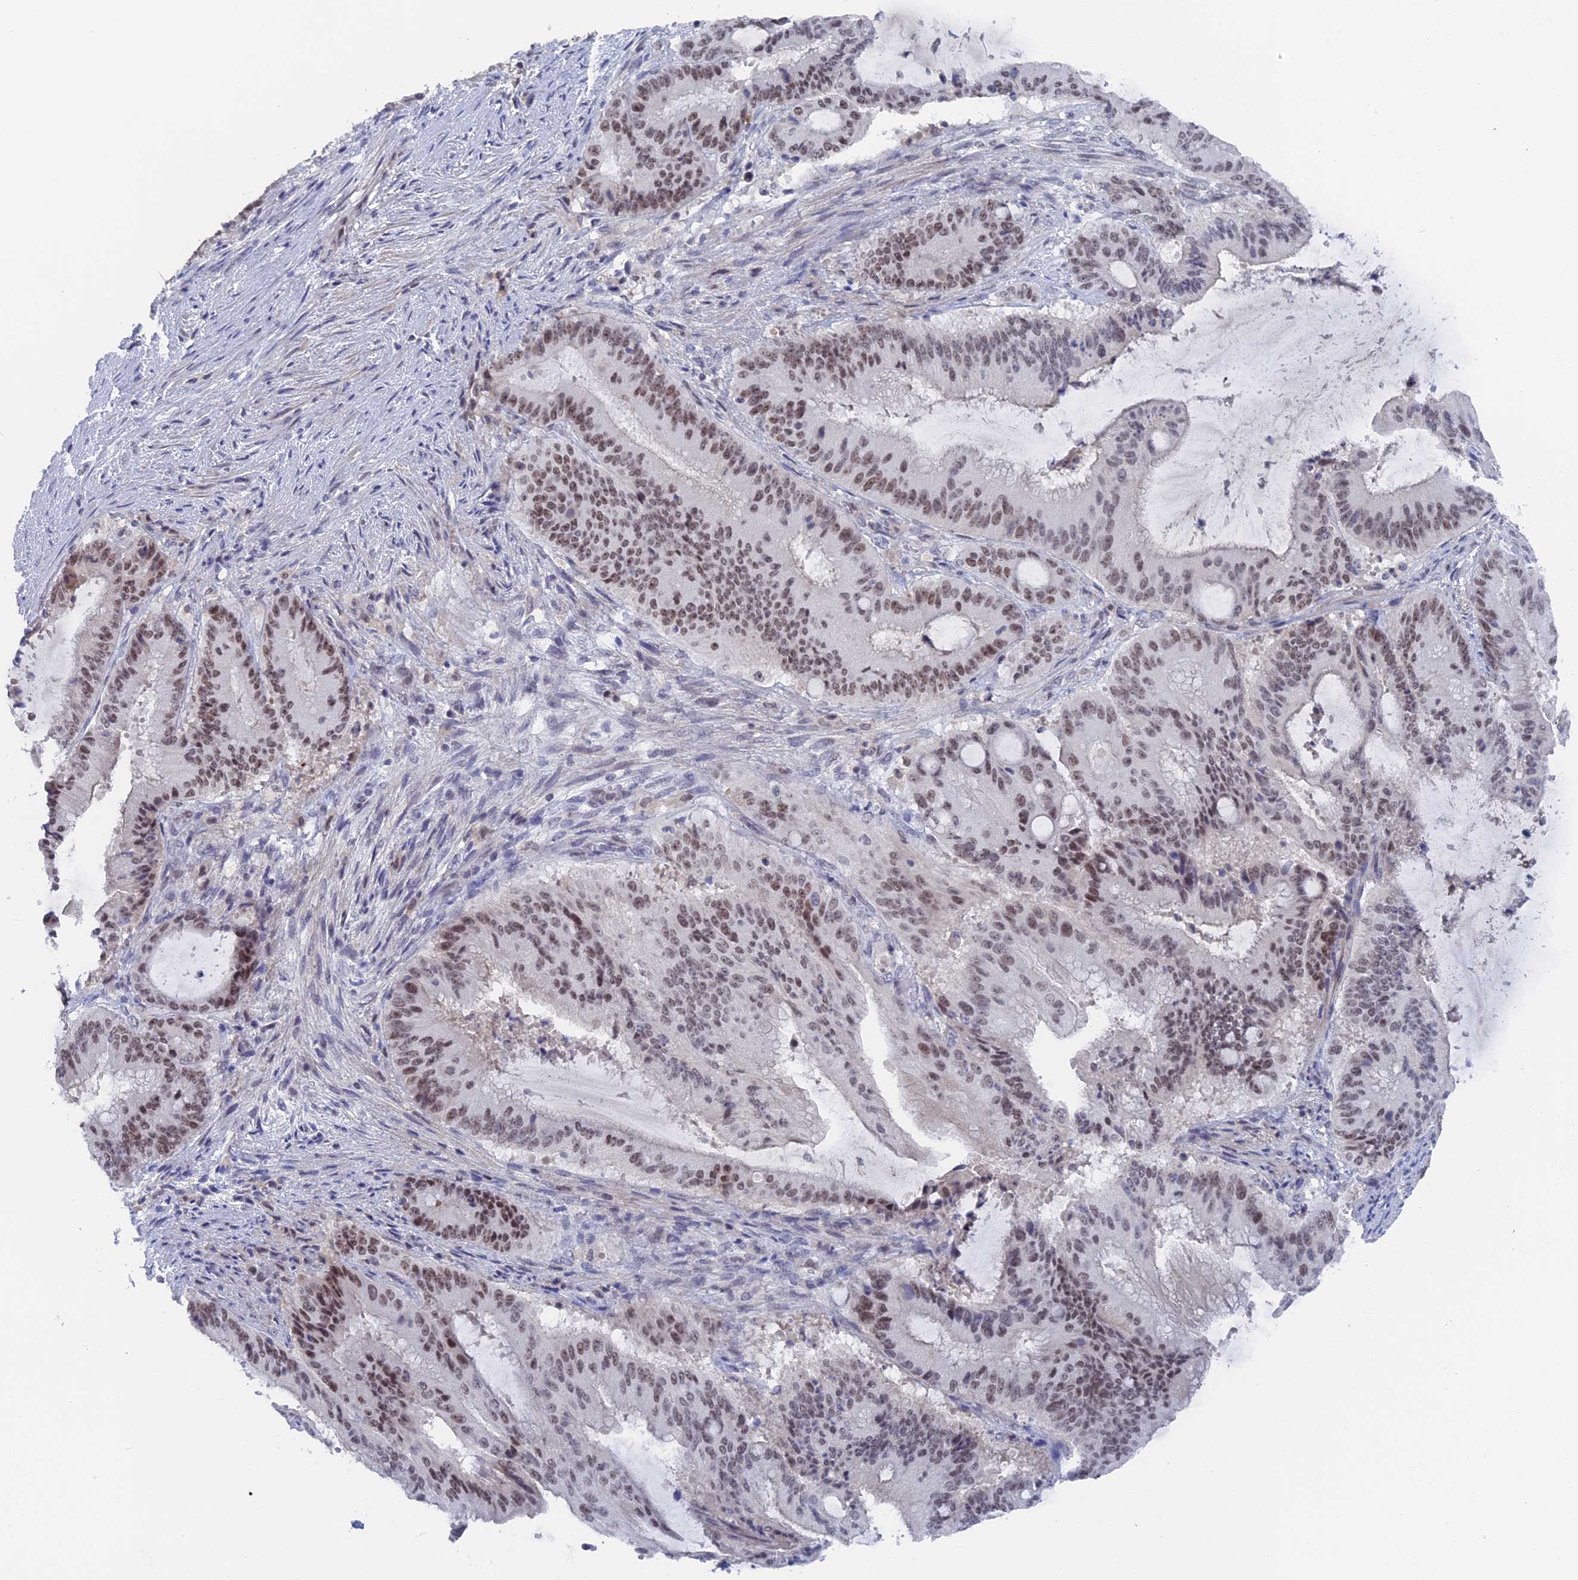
{"staining": {"intensity": "moderate", "quantity": ">75%", "location": "nuclear"}, "tissue": "liver cancer", "cell_type": "Tumor cells", "image_type": "cancer", "snomed": [{"axis": "morphology", "description": "Normal tissue, NOS"}, {"axis": "morphology", "description": "Cholangiocarcinoma"}, {"axis": "topography", "description": "Liver"}, {"axis": "topography", "description": "Peripheral nerve tissue"}], "caption": "The immunohistochemical stain labels moderate nuclear staining in tumor cells of liver cancer (cholangiocarcinoma) tissue.", "gene": "BRD2", "patient": {"sex": "female", "age": 73}}